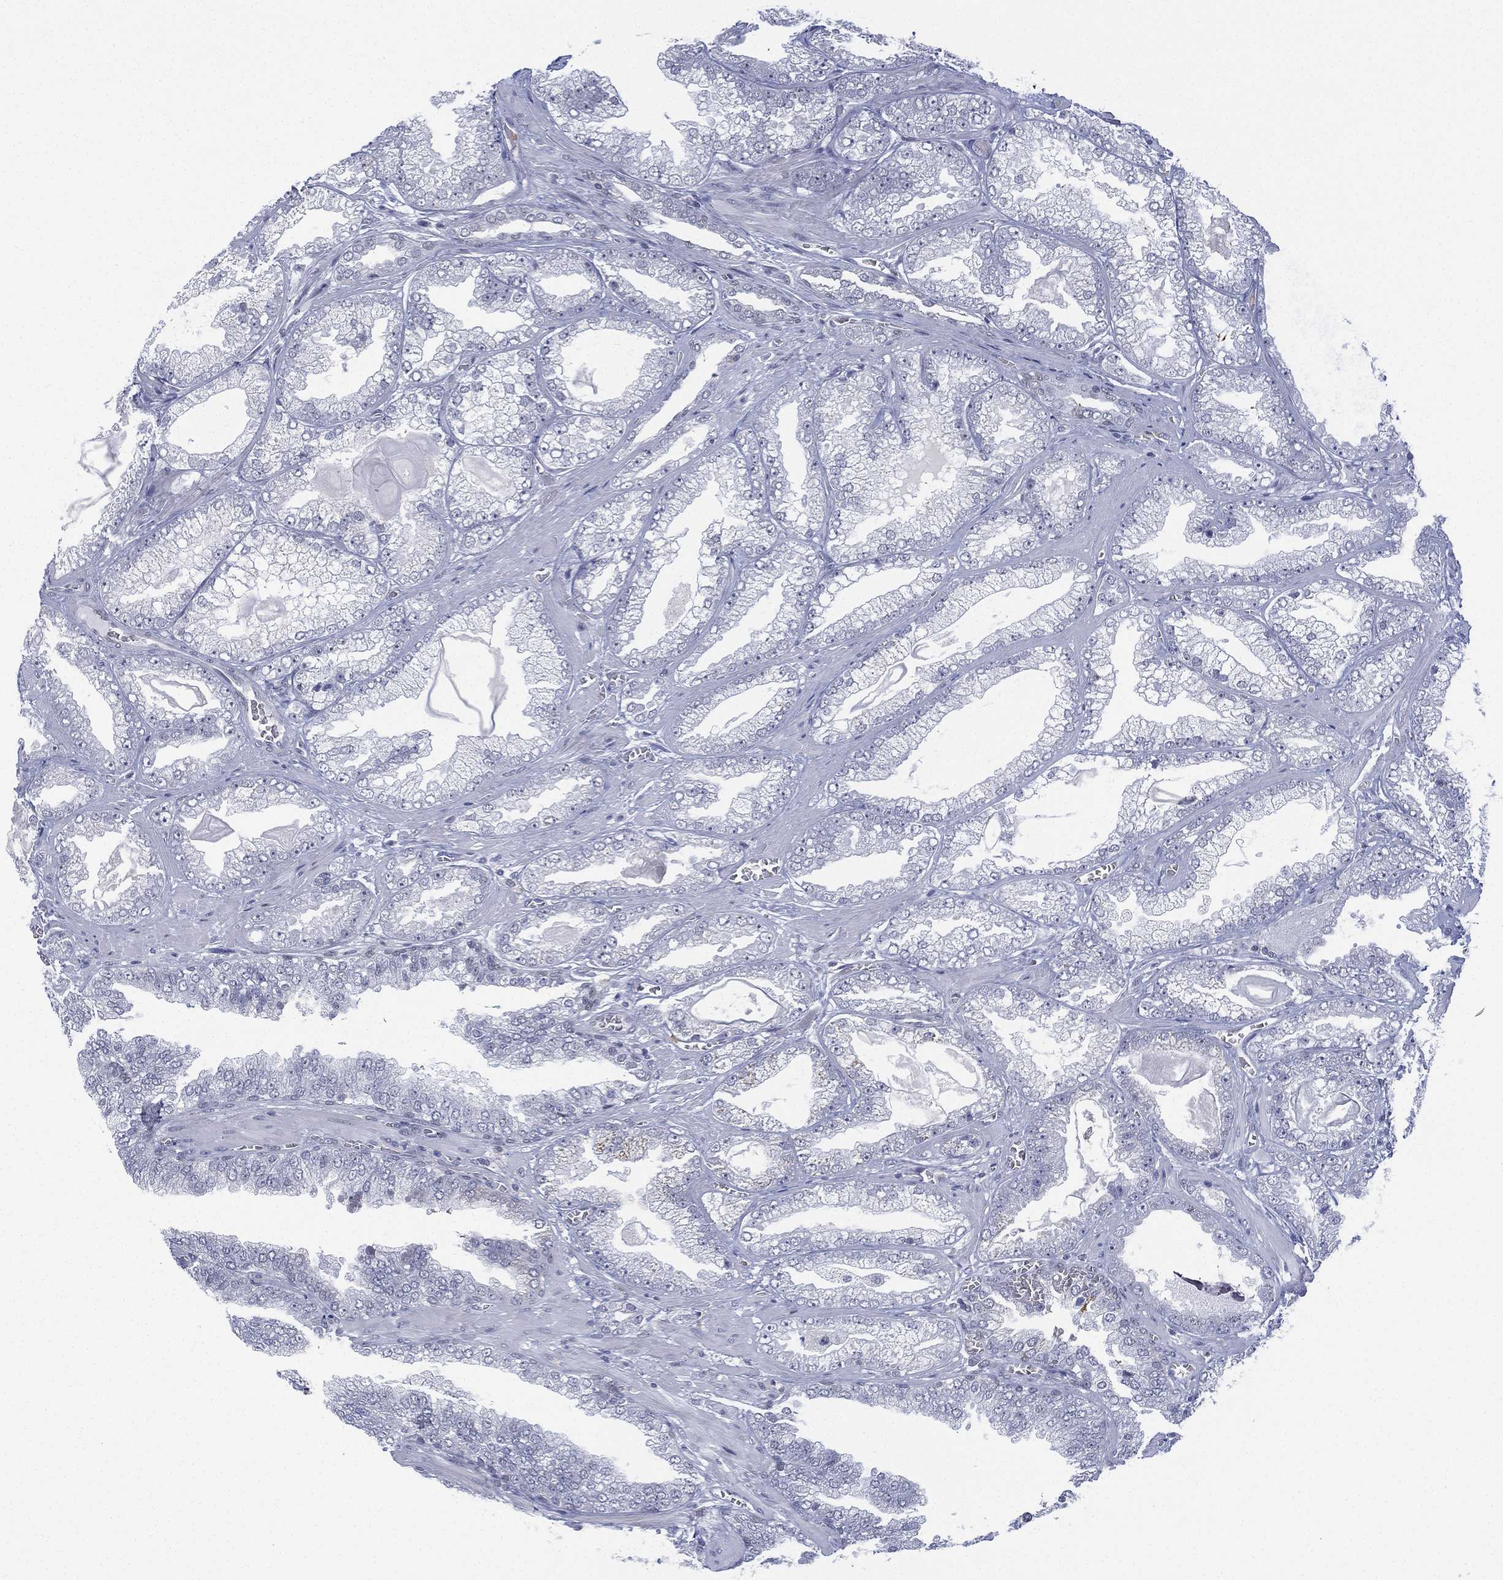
{"staining": {"intensity": "negative", "quantity": "none", "location": "none"}, "tissue": "prostate cancer", "cell_type": "Tumor cells", "image_type": "cancer", "snomed": [{"axis": "morphology", "description": "Adenocarcinoma, Low grade"}, {"axis": "topography", "description": "Prostate"}], "caption": "Immunohistochemistry (IHC) photomicrograph of human prostate cancer (low-grade adenocarcinoma) stained for a protein (brown), which demonstrates no expression in tumor cells. (DAB IHC visualized using brightfield microscopy, high magnification).", "gene": "ZNF711", "patient": {"sex": "male", "age": 57}}